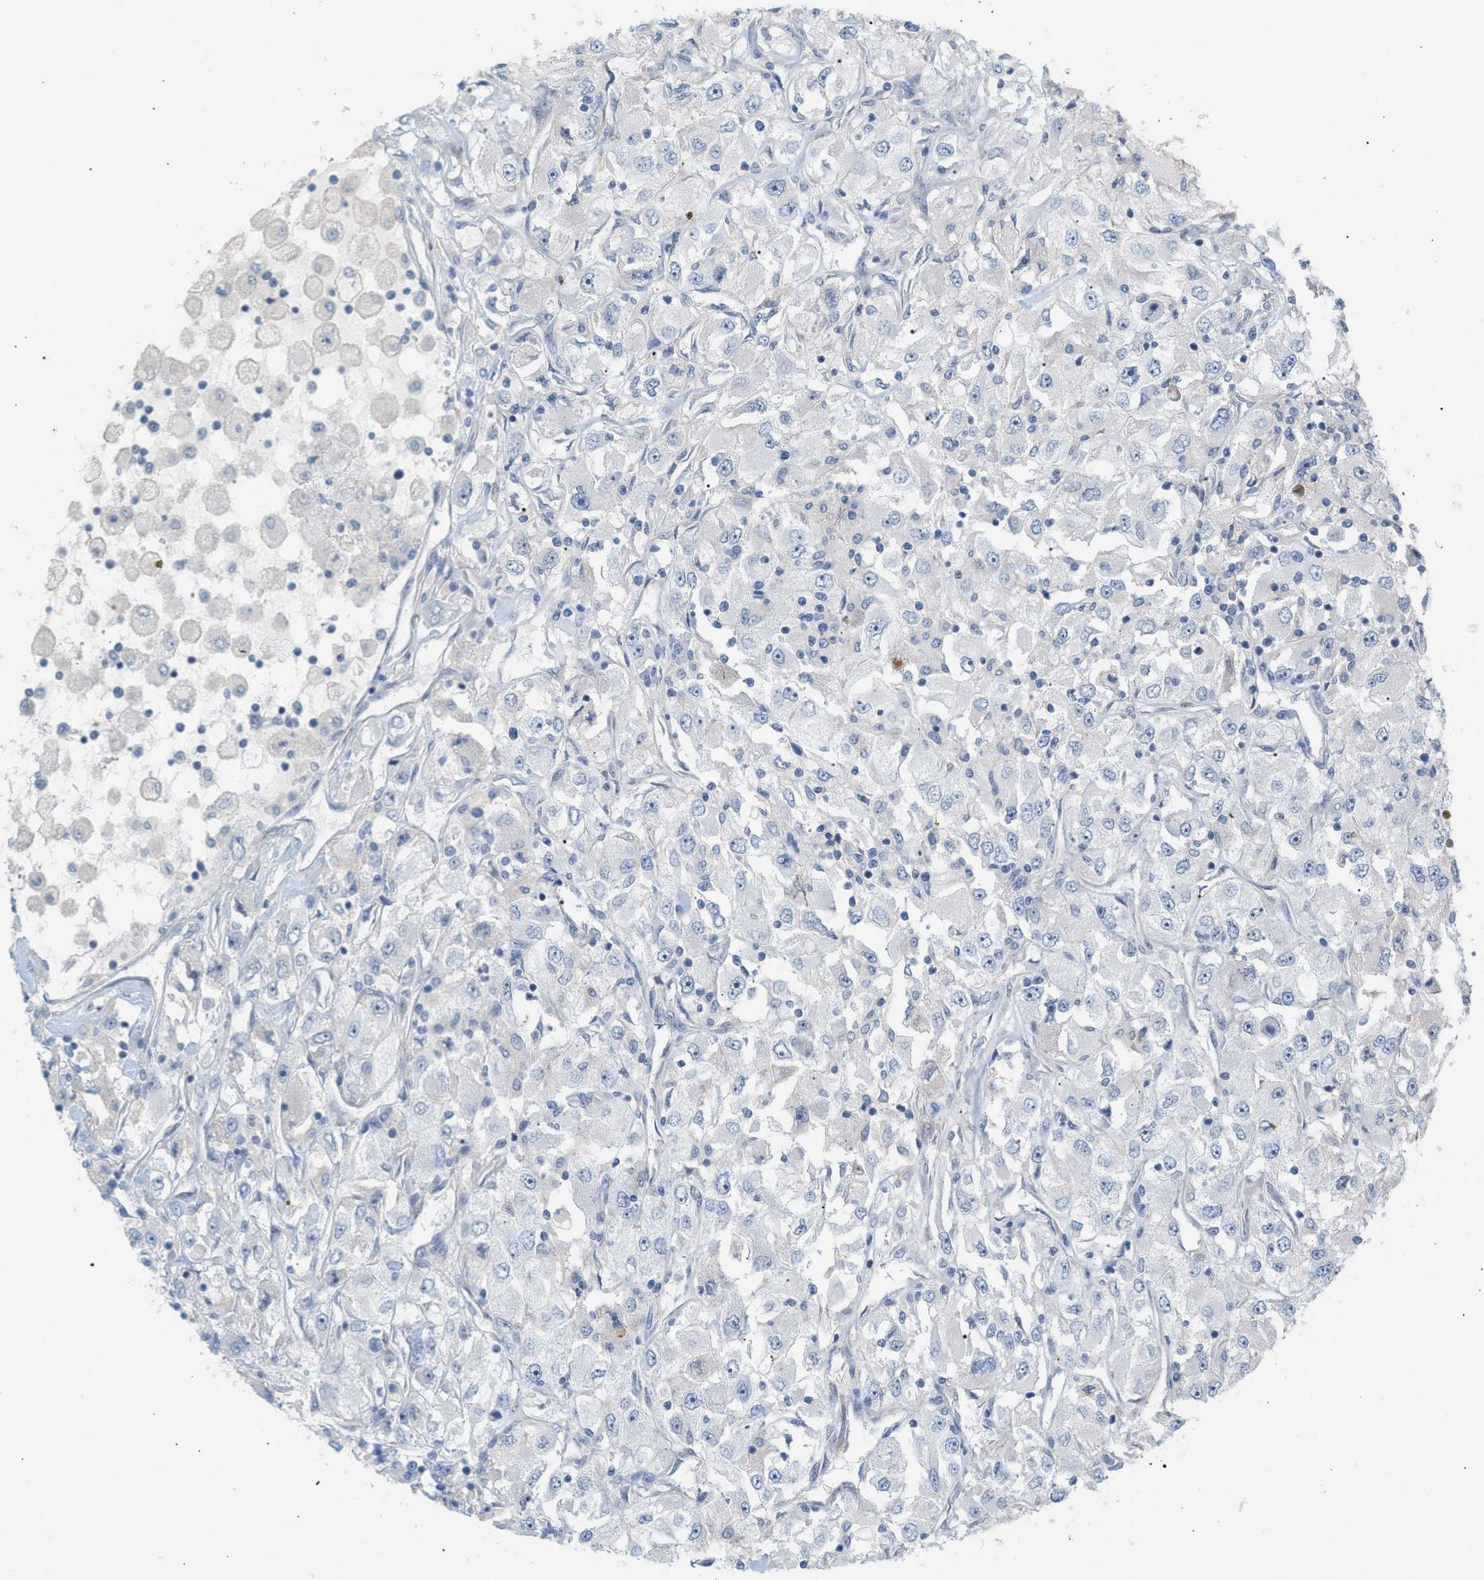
{"staining": {"intensity": "negative", "quantity": "none", "location": "none"}, "tissue": "renal cancer", "cell_type": "Tumor cells", "image_type": "cancer", "snomed": [{"axis": "morphology", "description": "Adenocarcinoma, NOS"}, {"axis": "topography", "description": "Kidney"}], "caption": "Immunohistochemistry micrograph of human adenocarcinoma (renal) stained for a protein (brown), which demonstrates no positivity in tumor cells. (DAB immunohistochemistry (IHC) visualized using brightfield microscopy, high magnification).", "gene": "LRCH1", "patient": {"sex": "female", "age": 52}}